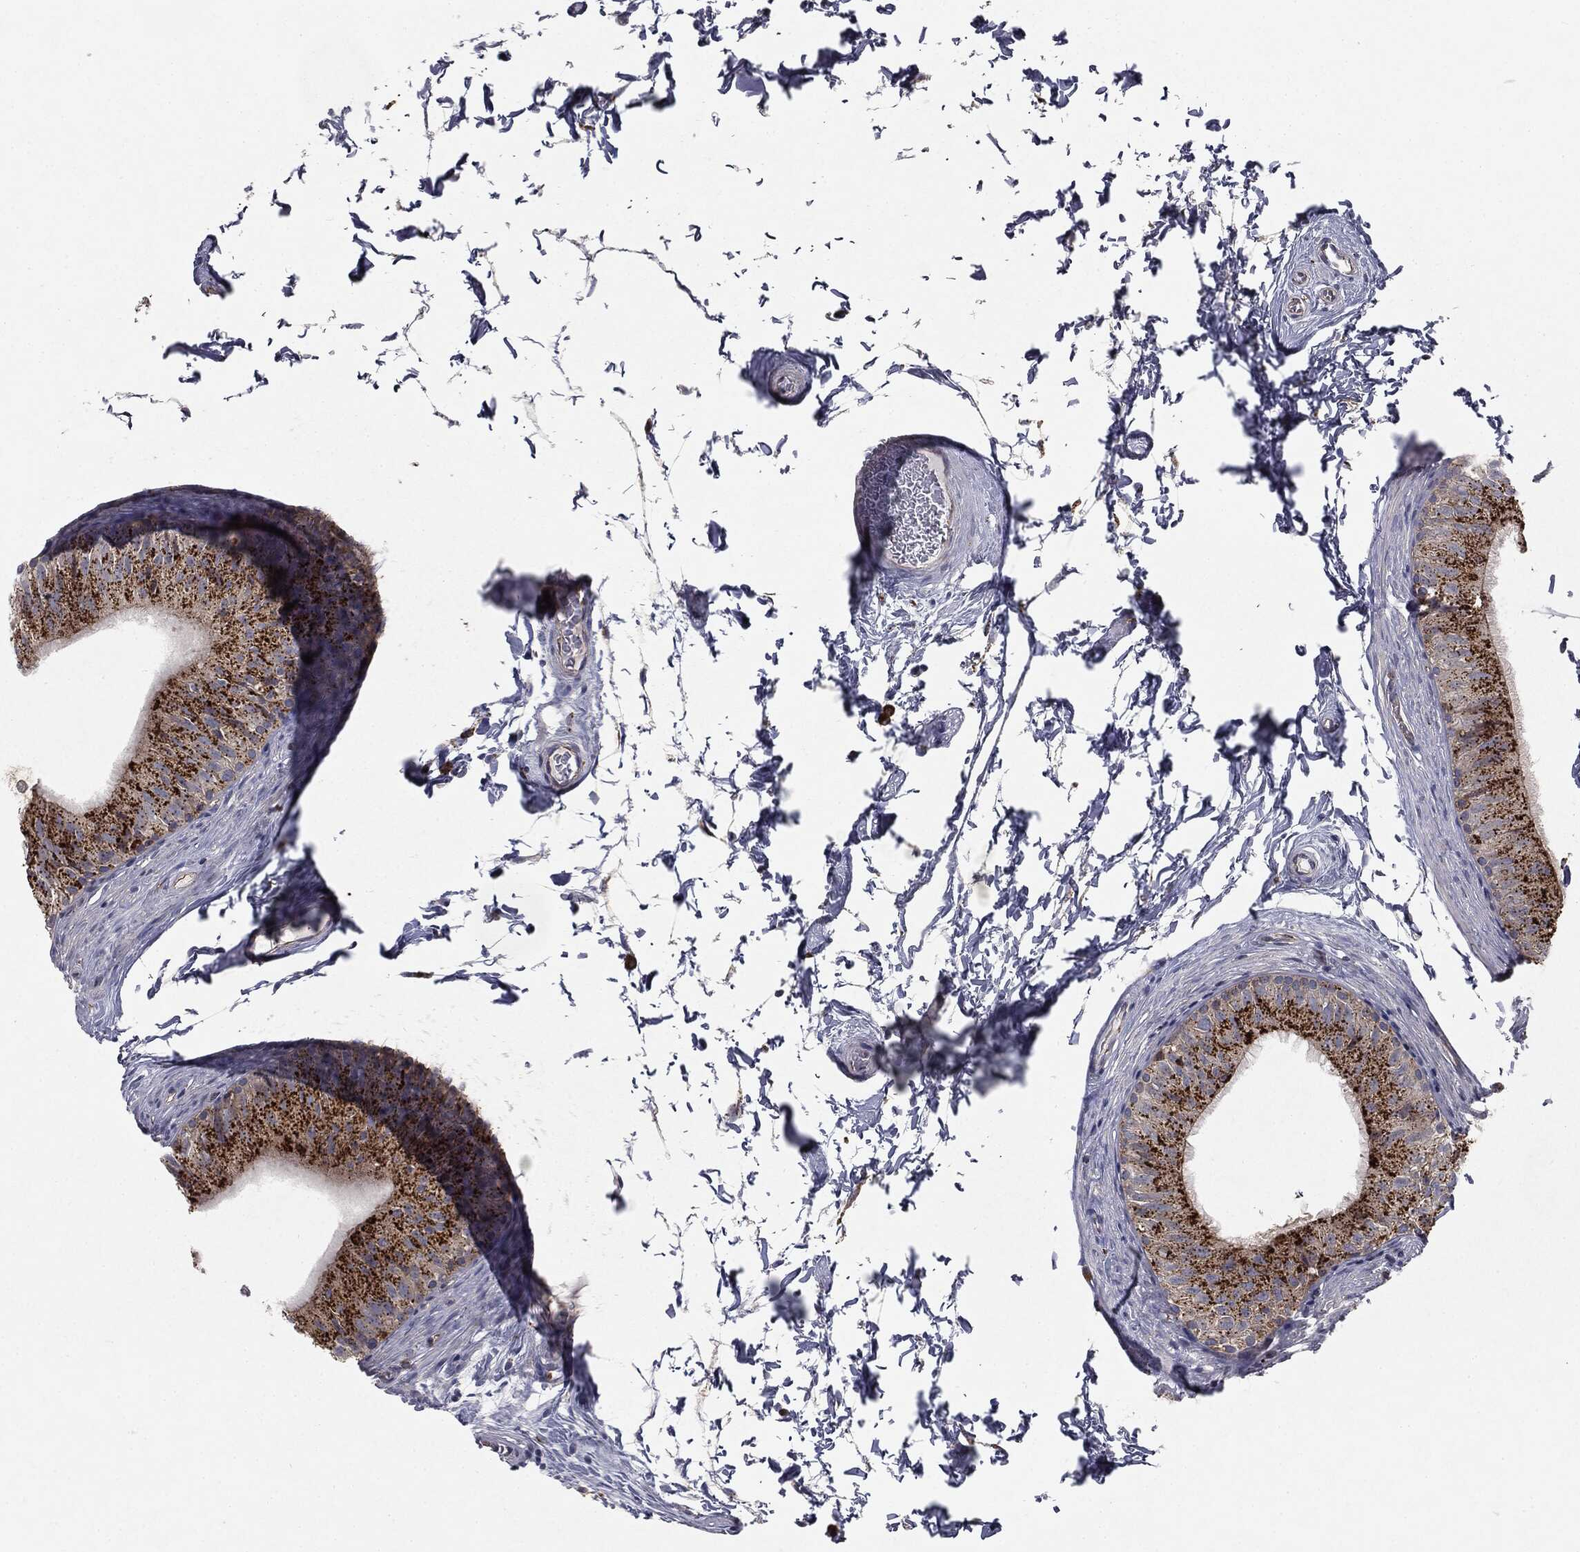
{"staining": {"intensity": "strong", "quantity": ">75%", "location": "cytoplasmic/membranous"}, "tissue": "epididymis", "cell_type": "Glandular cells", "image_type": "normal", "snomed": [{"axis": "morphology", "description": "Normal tissue, NOS"}, {"axis": "topography", "description": "Epididymis"}], "caption": "Epididymis stained with immunohistochemistry displays strong cytoplasmic/membranous staining in about >75% of glandular cells.", "gene": "CTSA", "patient": {"sex": "male", "age": 34}}